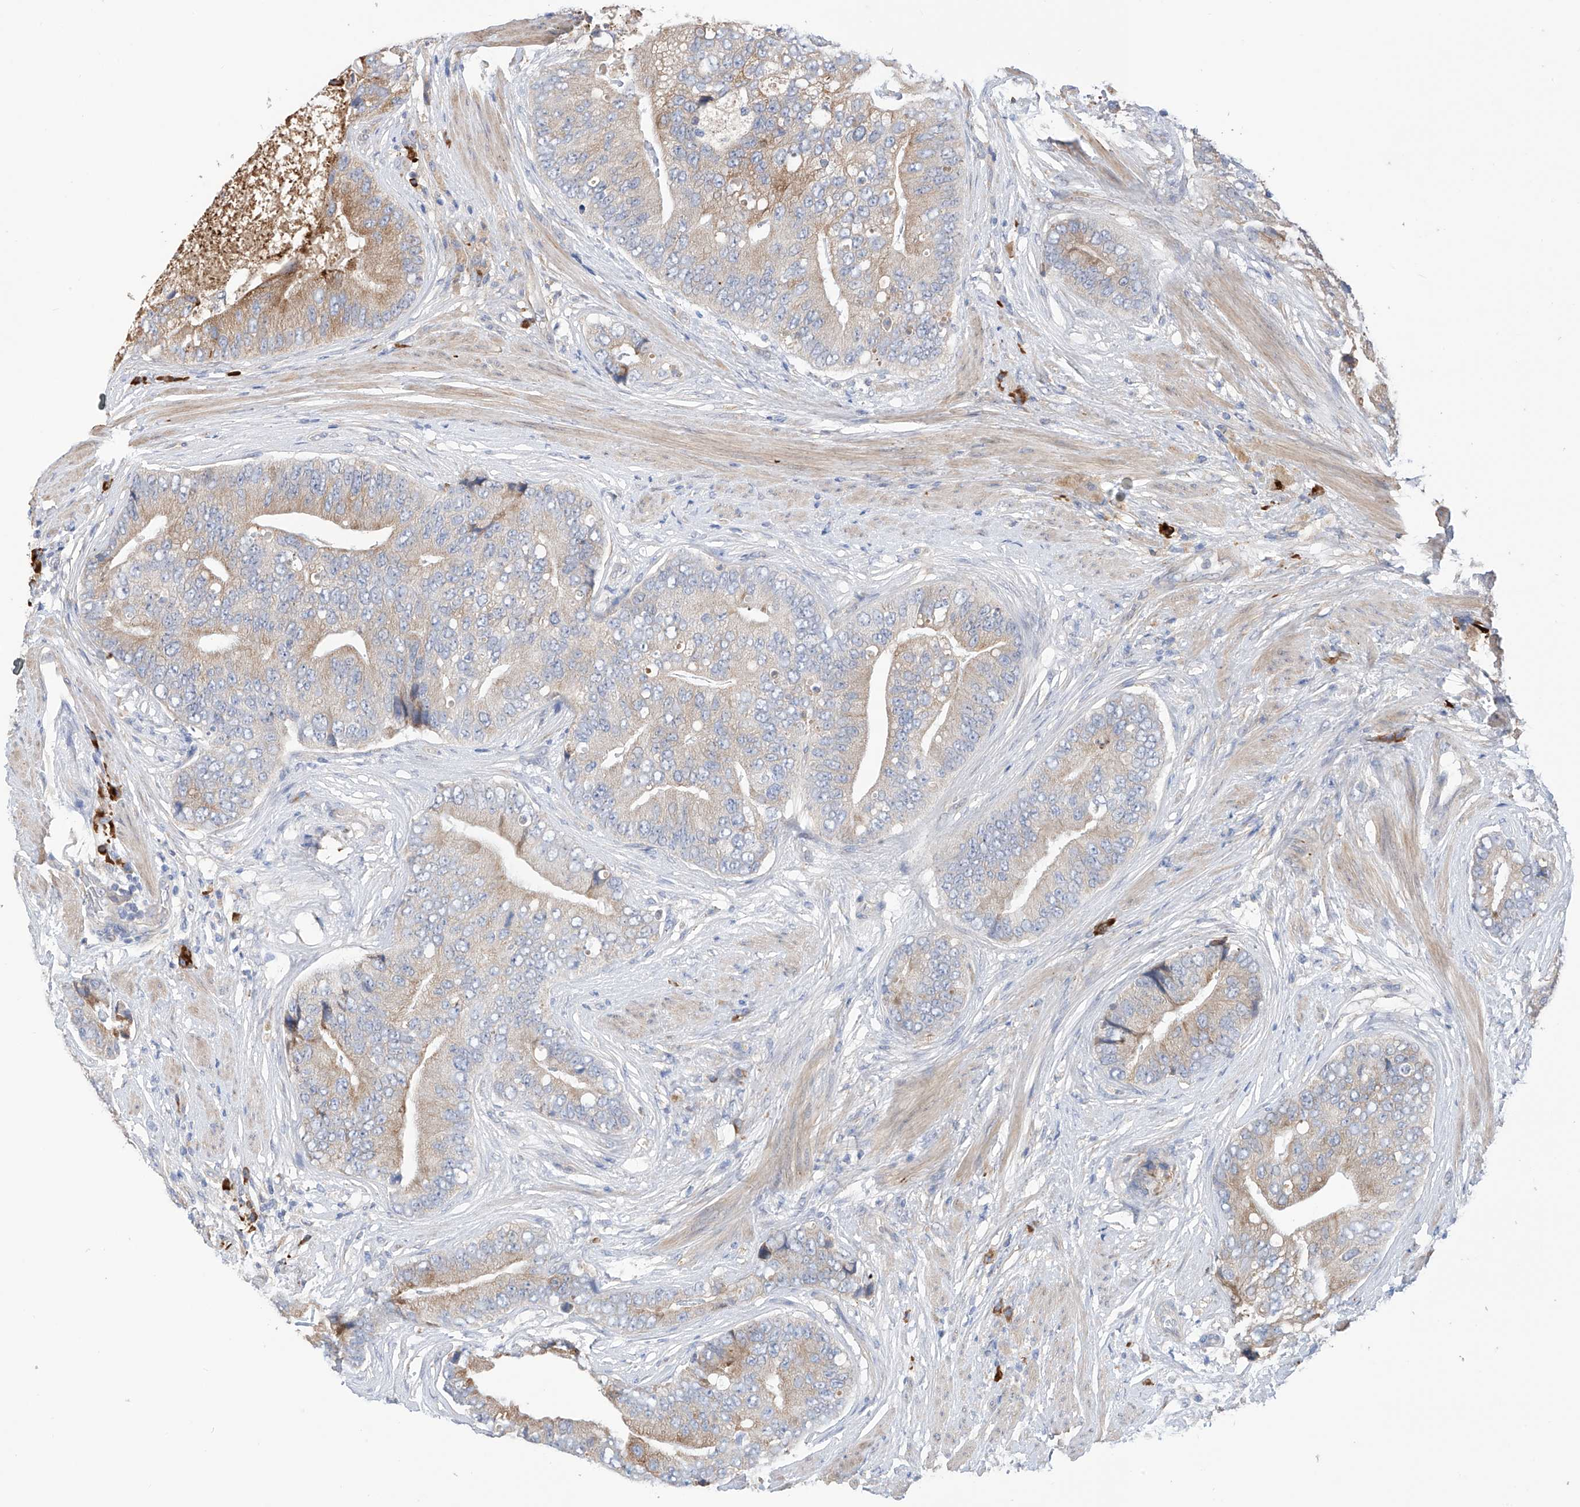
{"staining": {"intensity": "weak", "quantity": ">75%", "location": "cytoplasmic/membranous"}, "tissue": "prostate cancer", "cell_type": "Tumor cells", "image_type": "cancer", "snomed": [{"axis": "morphology", "description": "Adenocarcinoma, High grade"}, {"axis": "topography", "description": "Prostate"}], "caption": "Human adenocarcinoma (high-grade) (prostate) stained with a brown dye reveals weak cytoplasmic/membranous positive positivity in about >75% of tumor cells.", "gene": "REC8", "patient": {"sex": "male", "age": 70}}